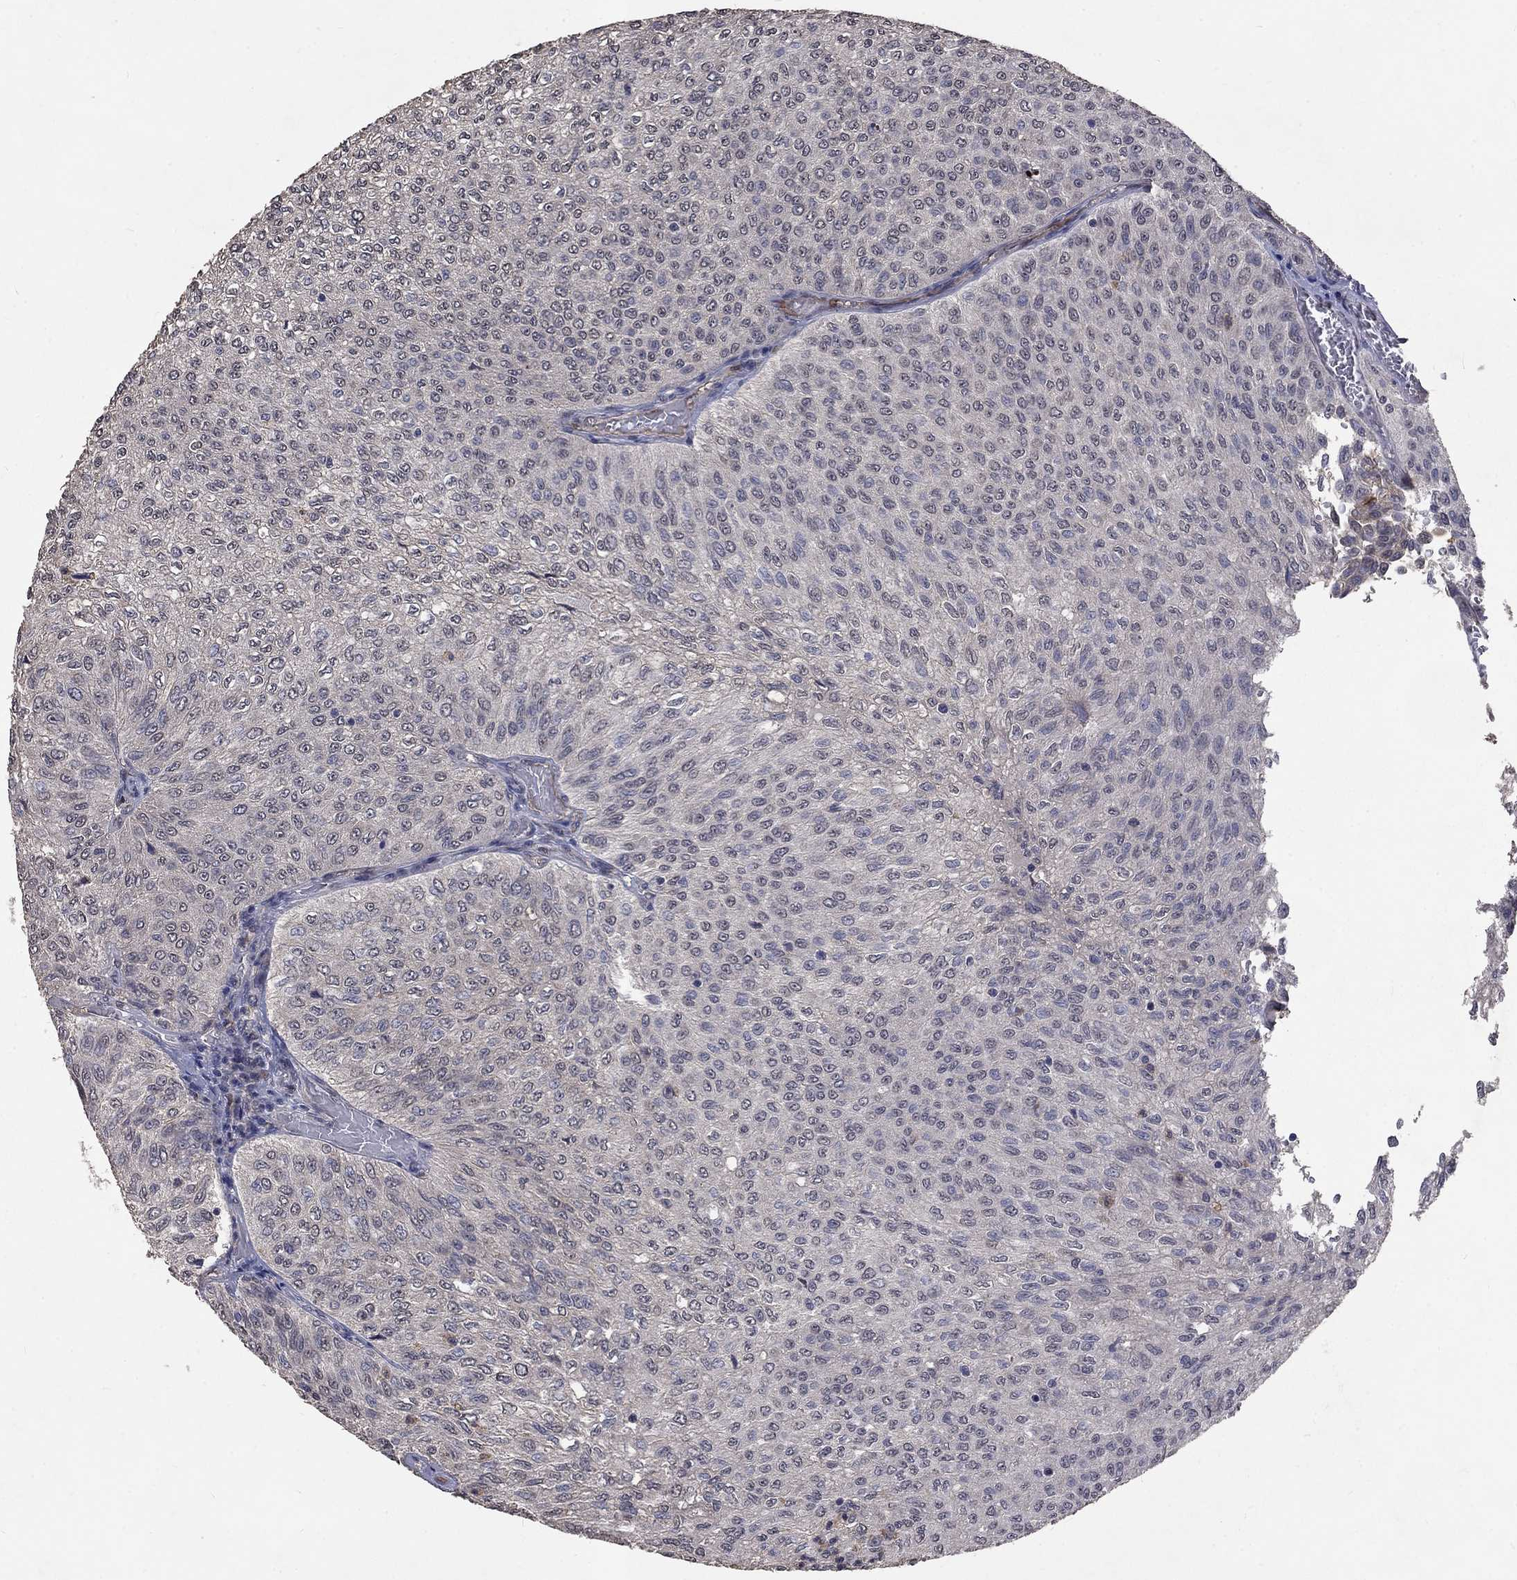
{"staining": {"intensity": "negative", "quantity": "none", "location": "none"}, "tissue": "urothelial cancer", "cell_type": "Tumor cells", "image_type": "cancer", "snomed": [{"axis": "morphology", "description": "Urothelial carcinoma, Low grade"}, {"axis": "topography", "description": "Urinary bladder"}], "caption": "DAB (3,3'-diaminobenzidine) immunohistochemical staining of urothelial carcinoma (low-grade) reveals no significant positivity in tumor cells.", "gene": "CHST5", "patient": {"sex": "male", "age": 78}}